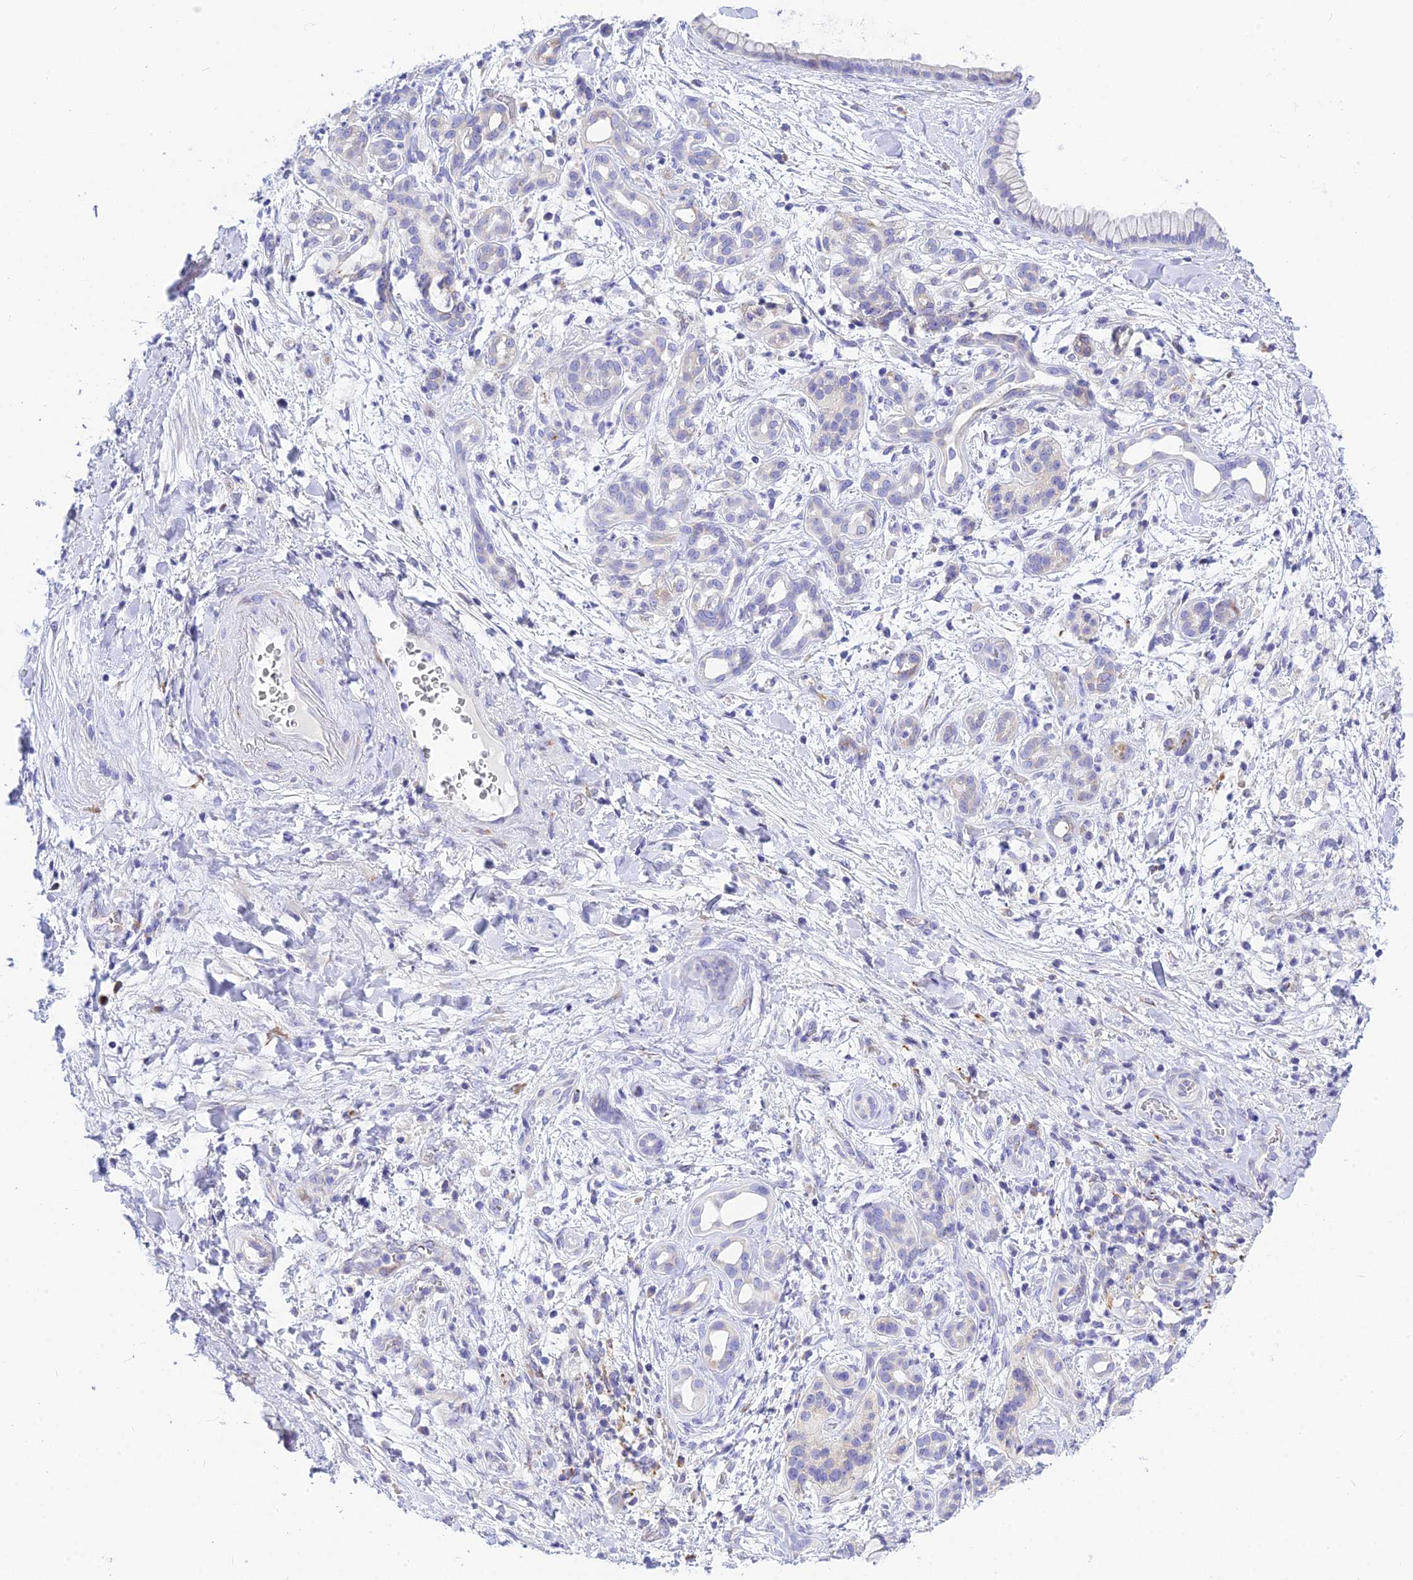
{"staining": {"intensity": "negative", "quantity": "none", "location": "none"}, "tissue": "pancreatic cancer", "cell_type": "Tumor cells", "image_type": "cancer", "snomed": [{"axis": "morphology", "description": "Adenocarcinoma, NOS"}, {"axis": "topography", "description": "Pancreas"}], "caption": "DAB immunohistochemical staining of pancreatic adenocarcinoma reveals no significant expression in tumor cells.", "gene": "CNOT6", "patient": {"sex": "female", "age": 78}}